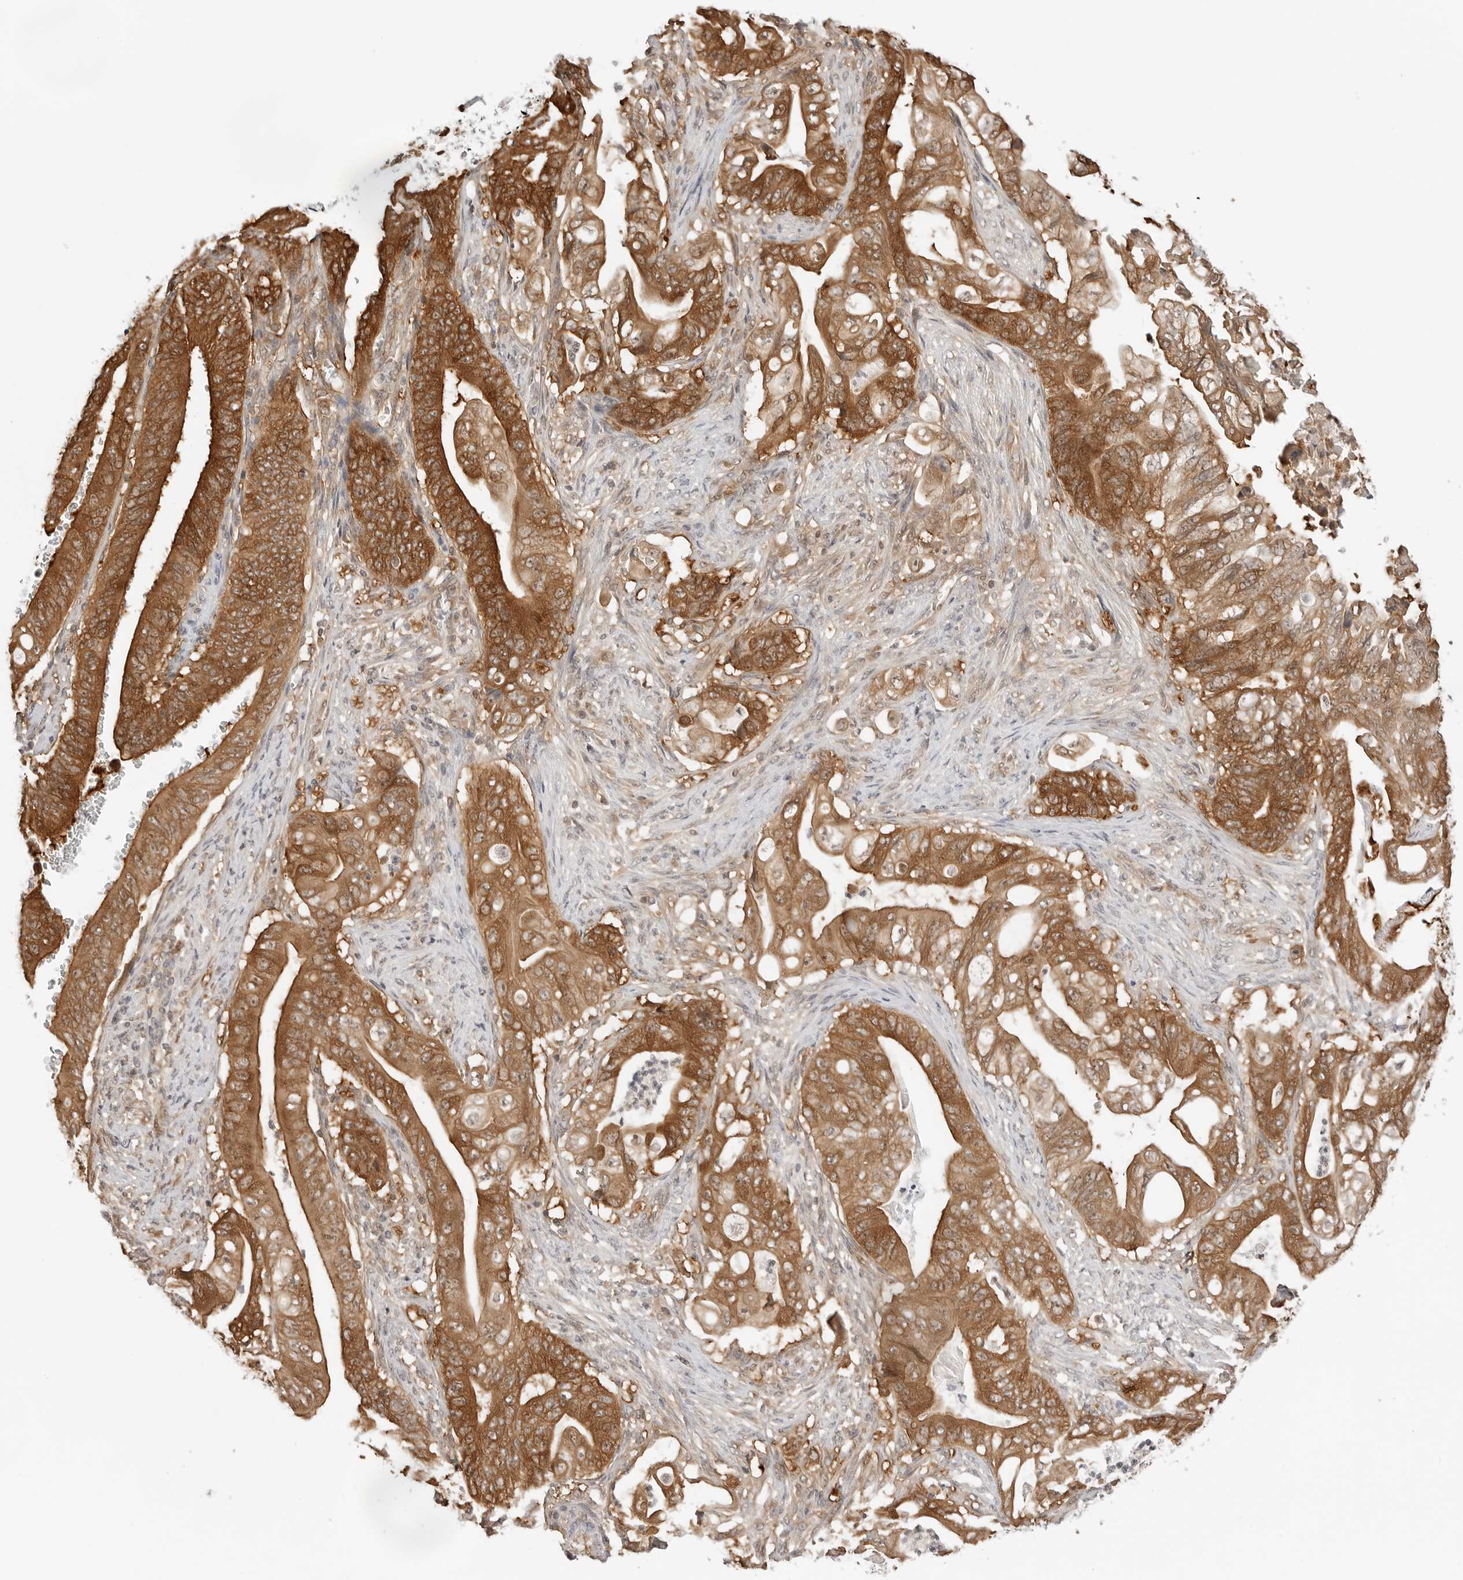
{"staining": {"intensity": "strong", "quantity": ">75%", "location": "cytoplasmic/membranous"}, "tissue": "stomach cancer", "cell_type": "Tumor cells", "image_type": "cancer", "snomed": [{"axis": "morphology", "description": "Adenocarcinoma, NOS"}, {"axis": "topography", "description": "Stomach"}], "caption": "High-power microscopy captured an immunohistochemistry histopathology image of stomach cancer, revealing strong cytoplasmic/membranous expression in approximately >75% of tumor cells.", "gene": "NUDC", "patient": {"sex": "female", "age": 73}}